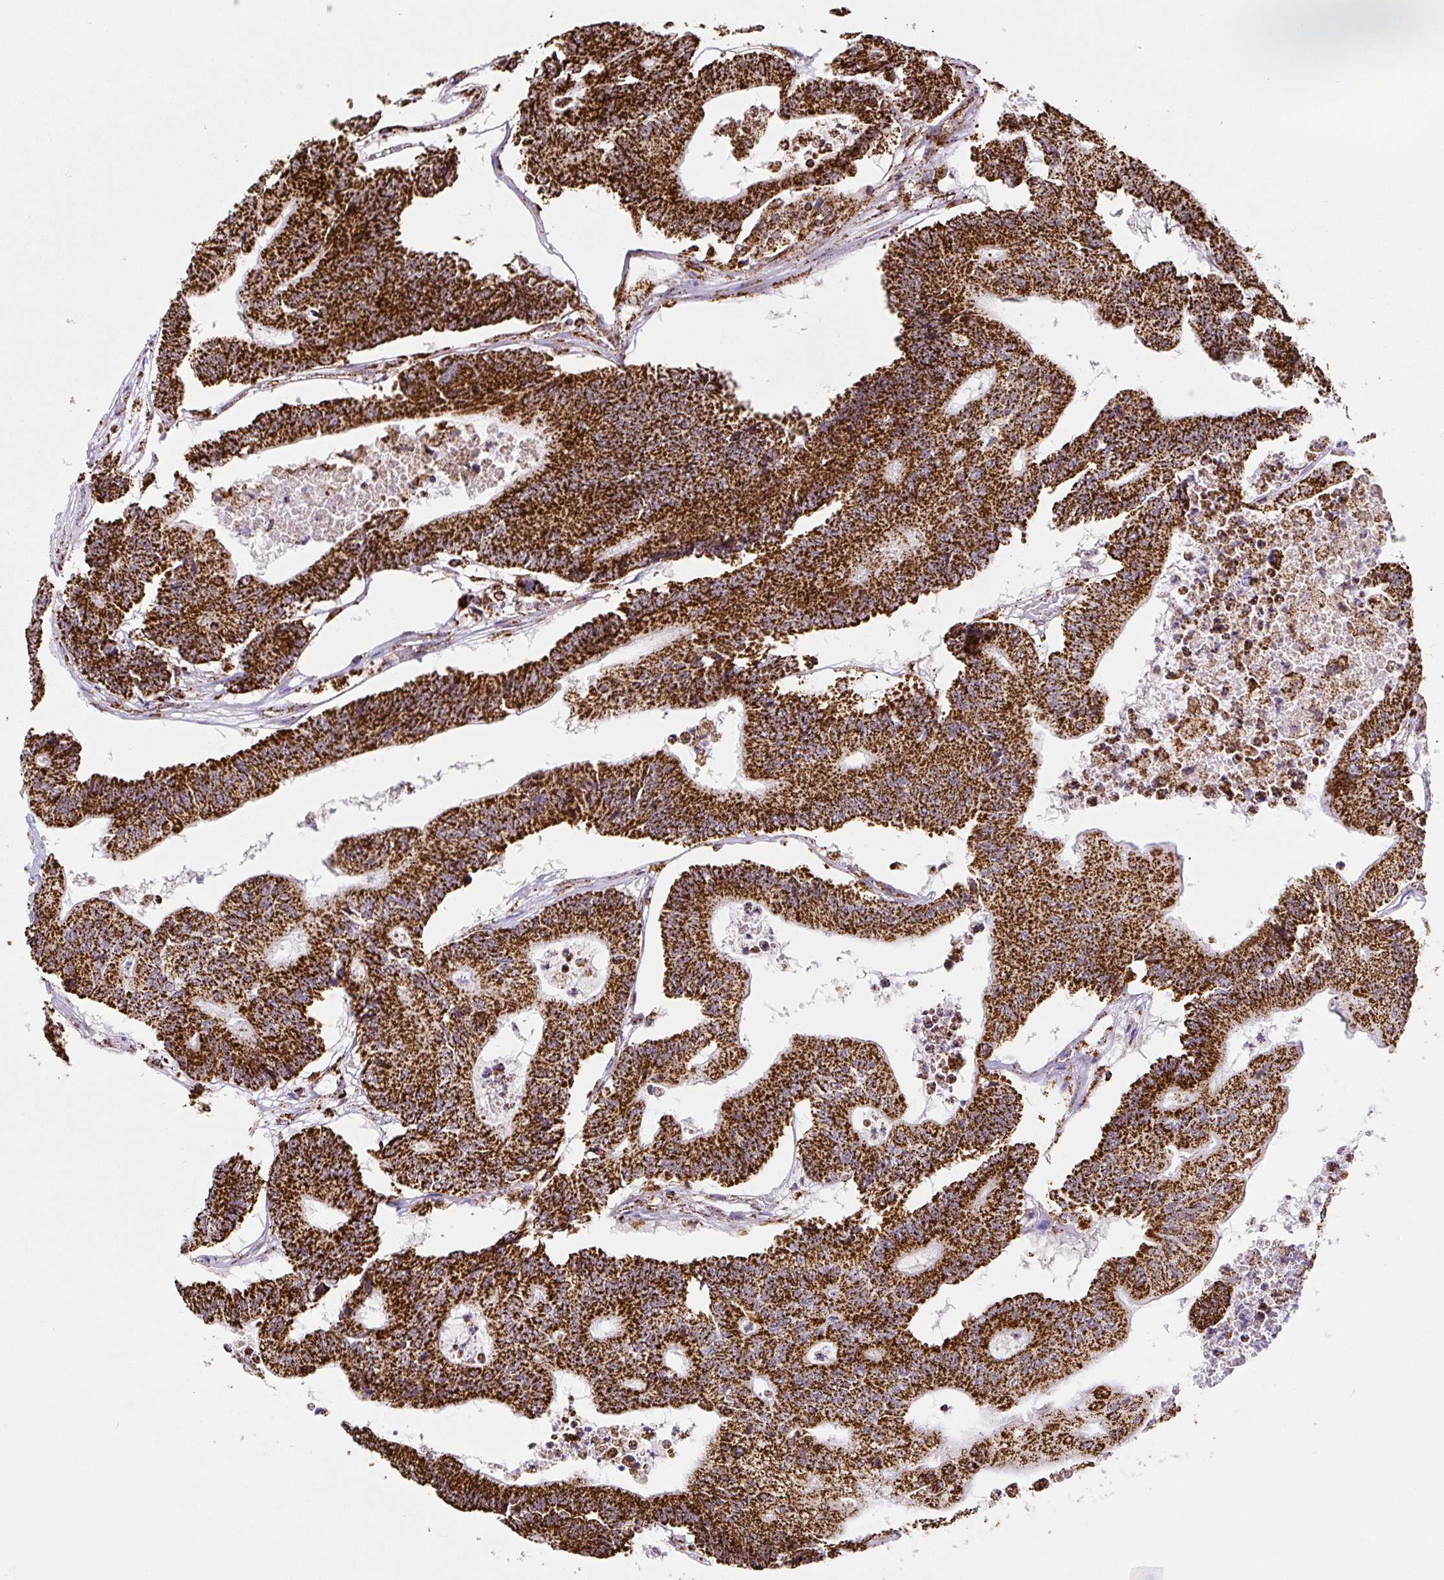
{"staining": {"intensity": "strong", "quantity": ">75%", "location": "cytoplasmic/membranous"}, "tissue": "colorectal cancer", "cell_type": "Tumor cells", "image_type": "cancer", "snomed": [{"axis": "morphology", "description": "Adenocarcinoma, NOS"}, {"axis": "topography", "description": "Colon"}], "caption": "About >75% of tumor cells in human colorectal cancer (adenocarcinoma) reveal strong cytoplasmic/membranous protein expression as visualized by brown immunohistochemical staining.", "gene": "ATP5F1A", "patient": {"sex": "female", "age": 84}}